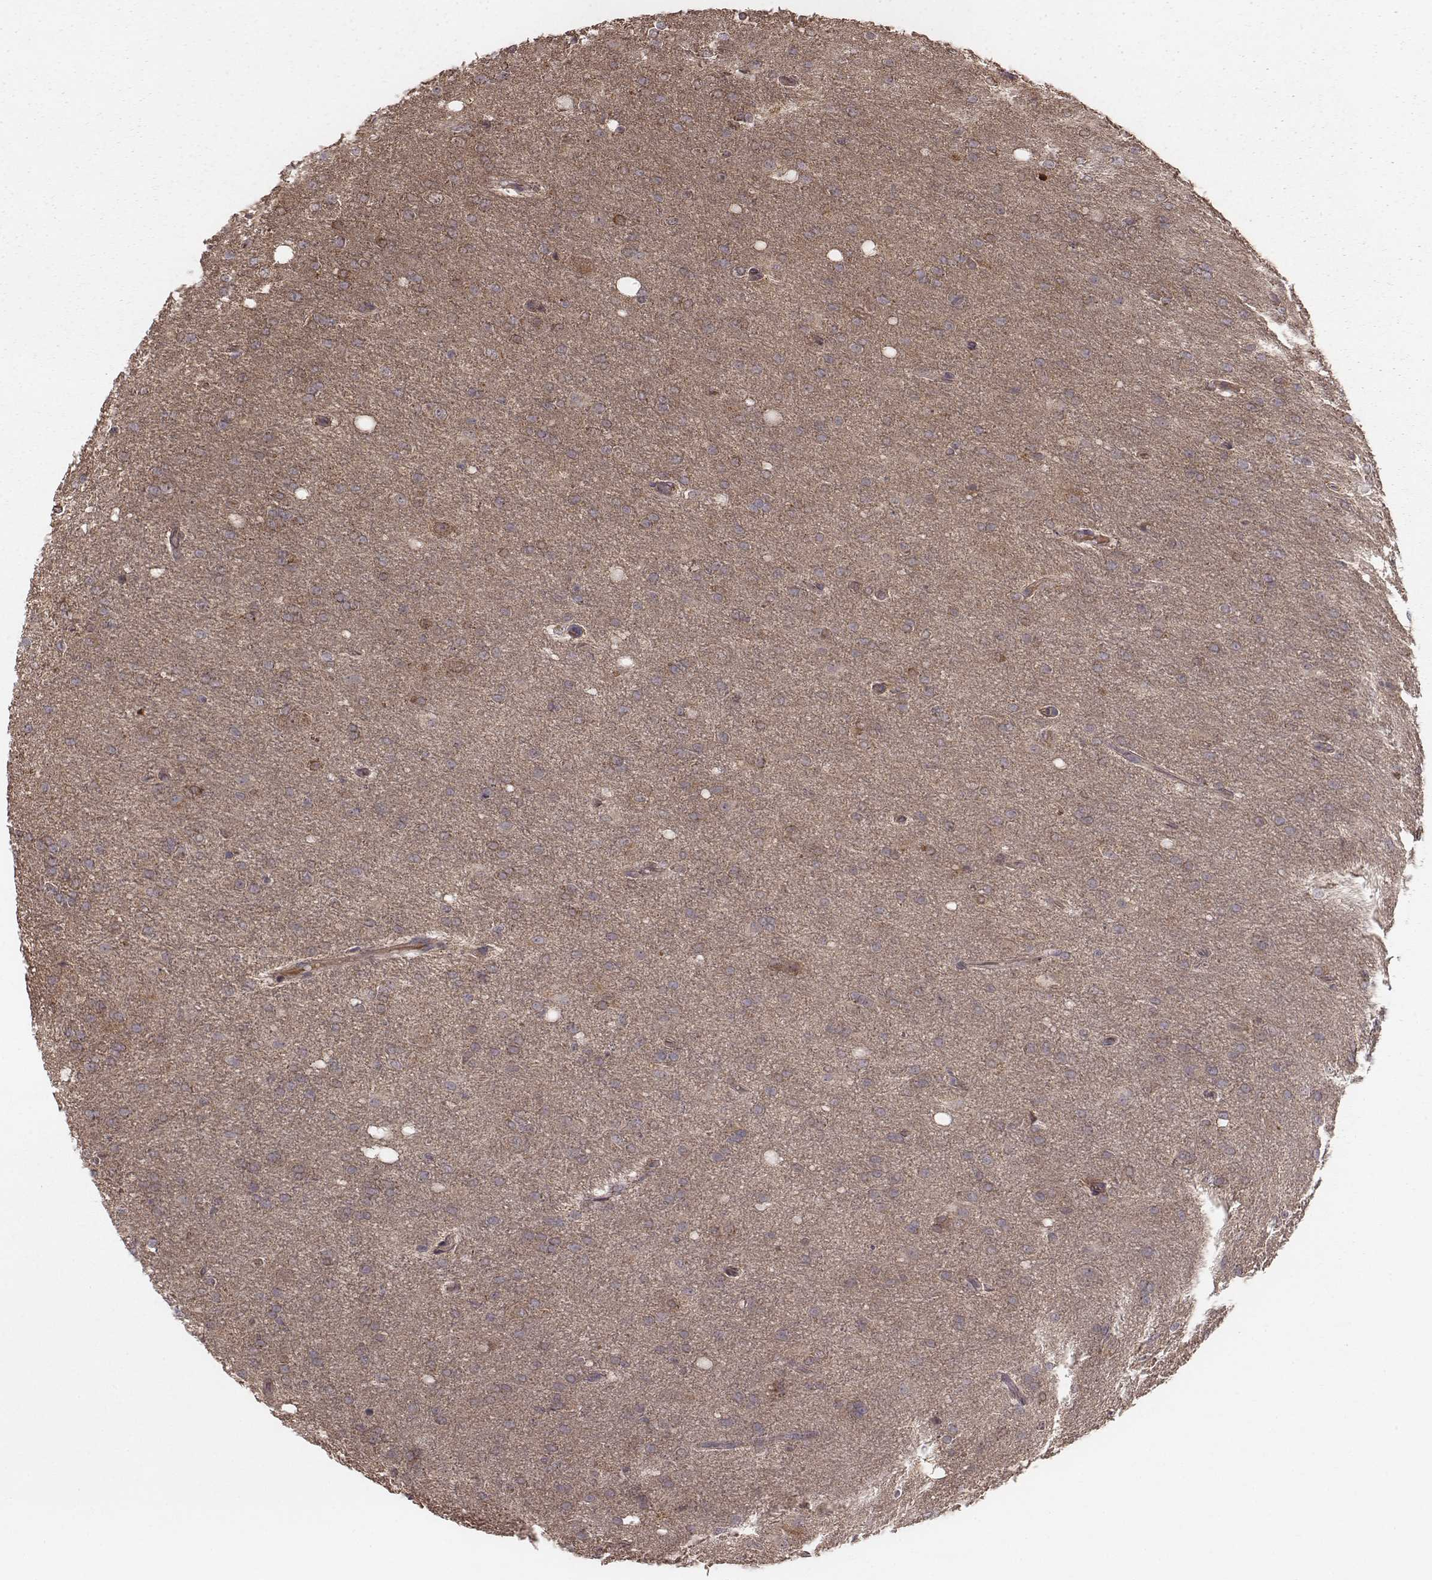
{"staining": {"intensity": "moderate", "quantity": ">75%", "location": "cytoplasmic/membranous"}, "tissue": "glioma", "cell_type": "Tumor cells", "image_type": "cancer", "snomed": [{"axis": "morphology", "description": "Glioma, malignant, High grade"}, {"axis": "topography", "description": "Cerebral cortex"}], "caption": "Moderate cytoplasmic/membranous expression is seen in about >75% of tumor cells in high-grade glioma (malignant).", "gene": "PDCD2L", "patient": {"sex": "male", "age": 70}}